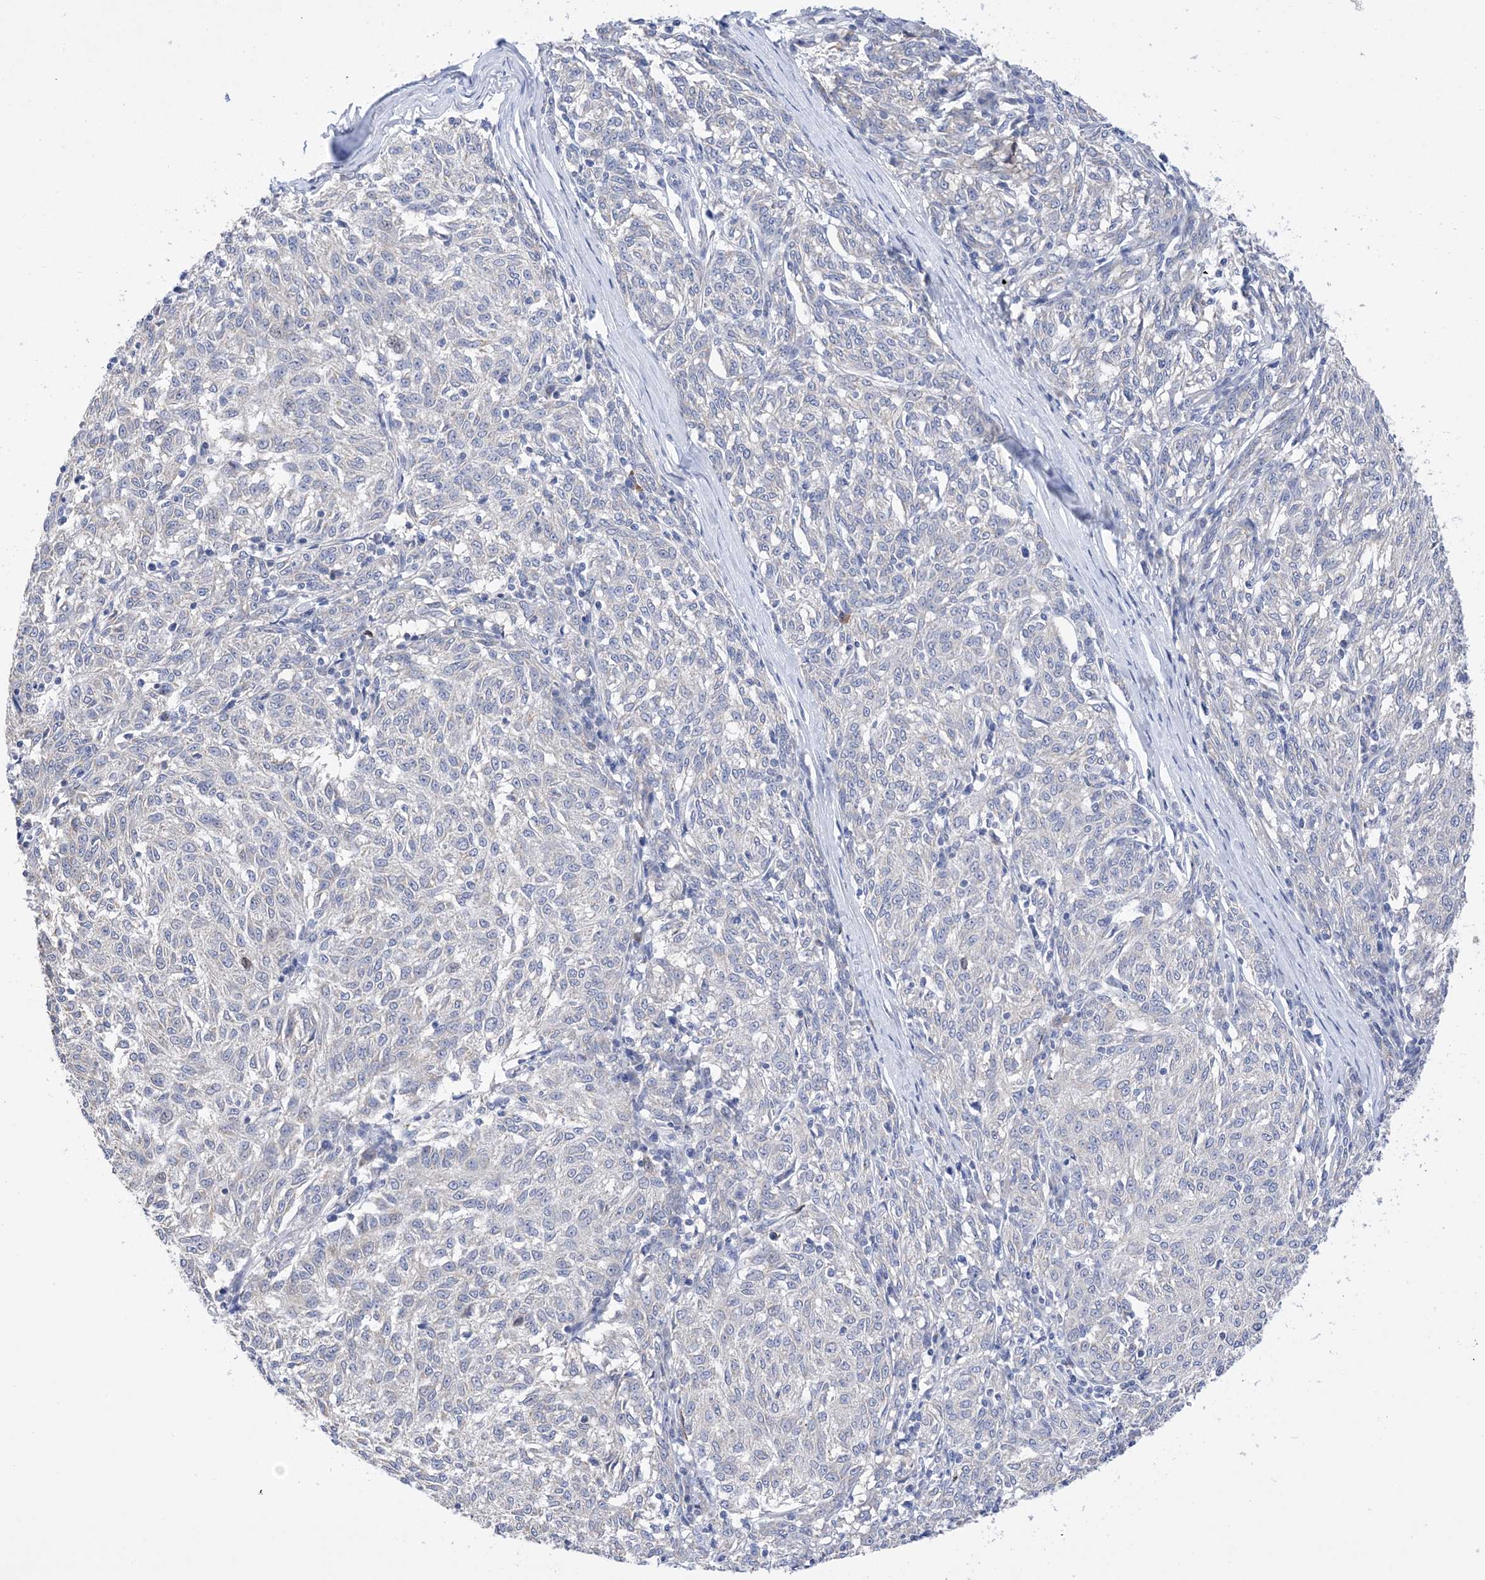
{"staining": {"intensity": "negative", "quantity": "none", "location": "none"}, "tissue": "melanoma", "cell_type": "Tumor cells", "image_type": "cancer", "snomed": [{"axis": "morphology", "description": "Malignant melanoma, NOS"}, {"axis": "topography", "description": "Skin"}], "caption": "High magnification brightfield microscopy of malignant melanoma stained with DAB (3,3'-diaminobenzidine) (brown) and counterstained with hematoxylin (blue): tumor cells show no significant expression.", "gene": "PLK4", "patient": {"sex": "female", "age": 72}}